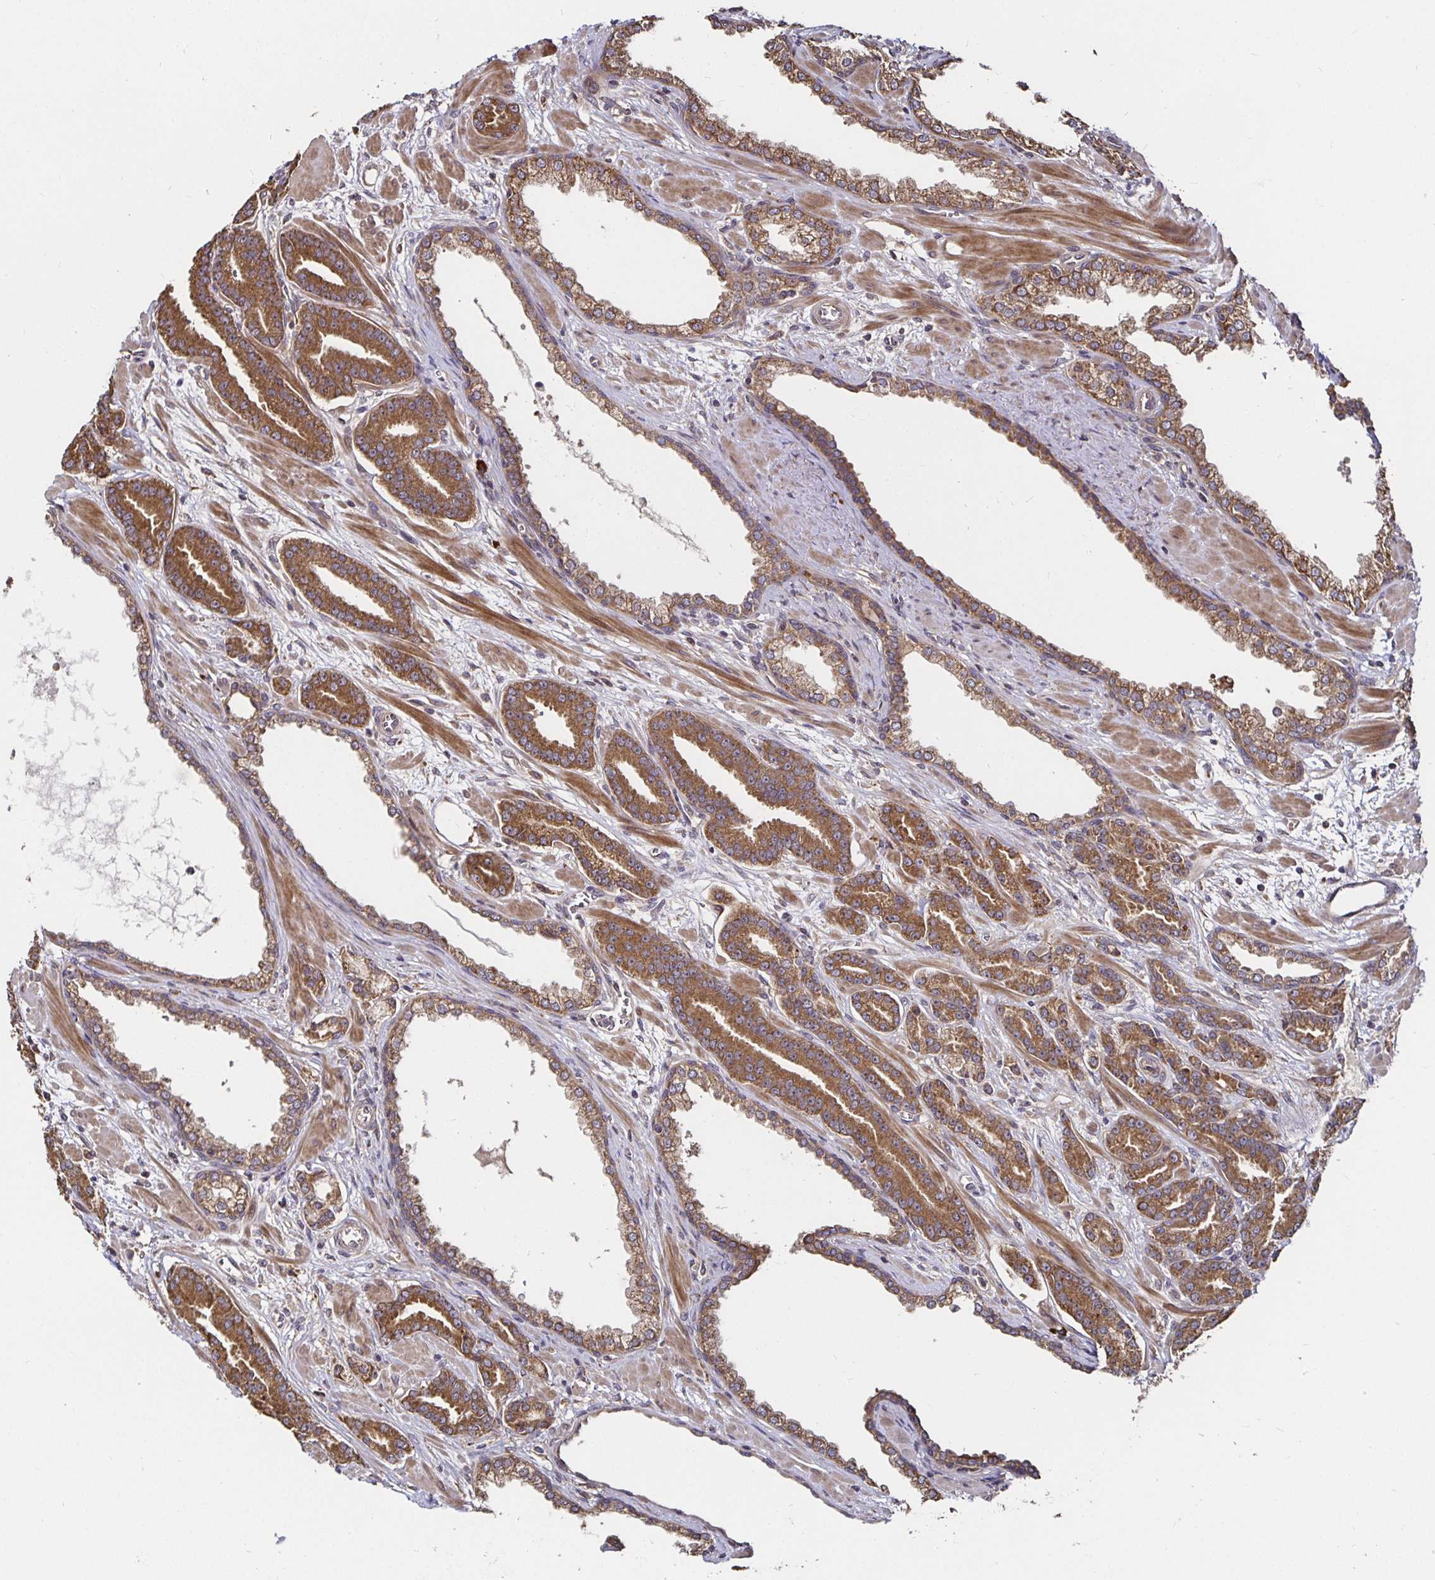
{"staining": {"intensity": "strong", "quantity": ">75%", "location": "cytoplasmic/membranous"}, "tissue": "prostate cancer", "cell_type": "Tumor cells", "image_type": "cancer", "snomed": [{"axis": "morphology", "description": "Adenocarcinoma, High grade"}, {"axis": "topography", "description": "Prostate"}], "caption": "Immunohistochemical staining of prostate high-grade adenocarcinoma exhibits high levels of strong cytoplasmic/membranous expression in about >75% of tumor cells.", "gene": "MLST8", "patient": {"sex": "male", "age": 60}}